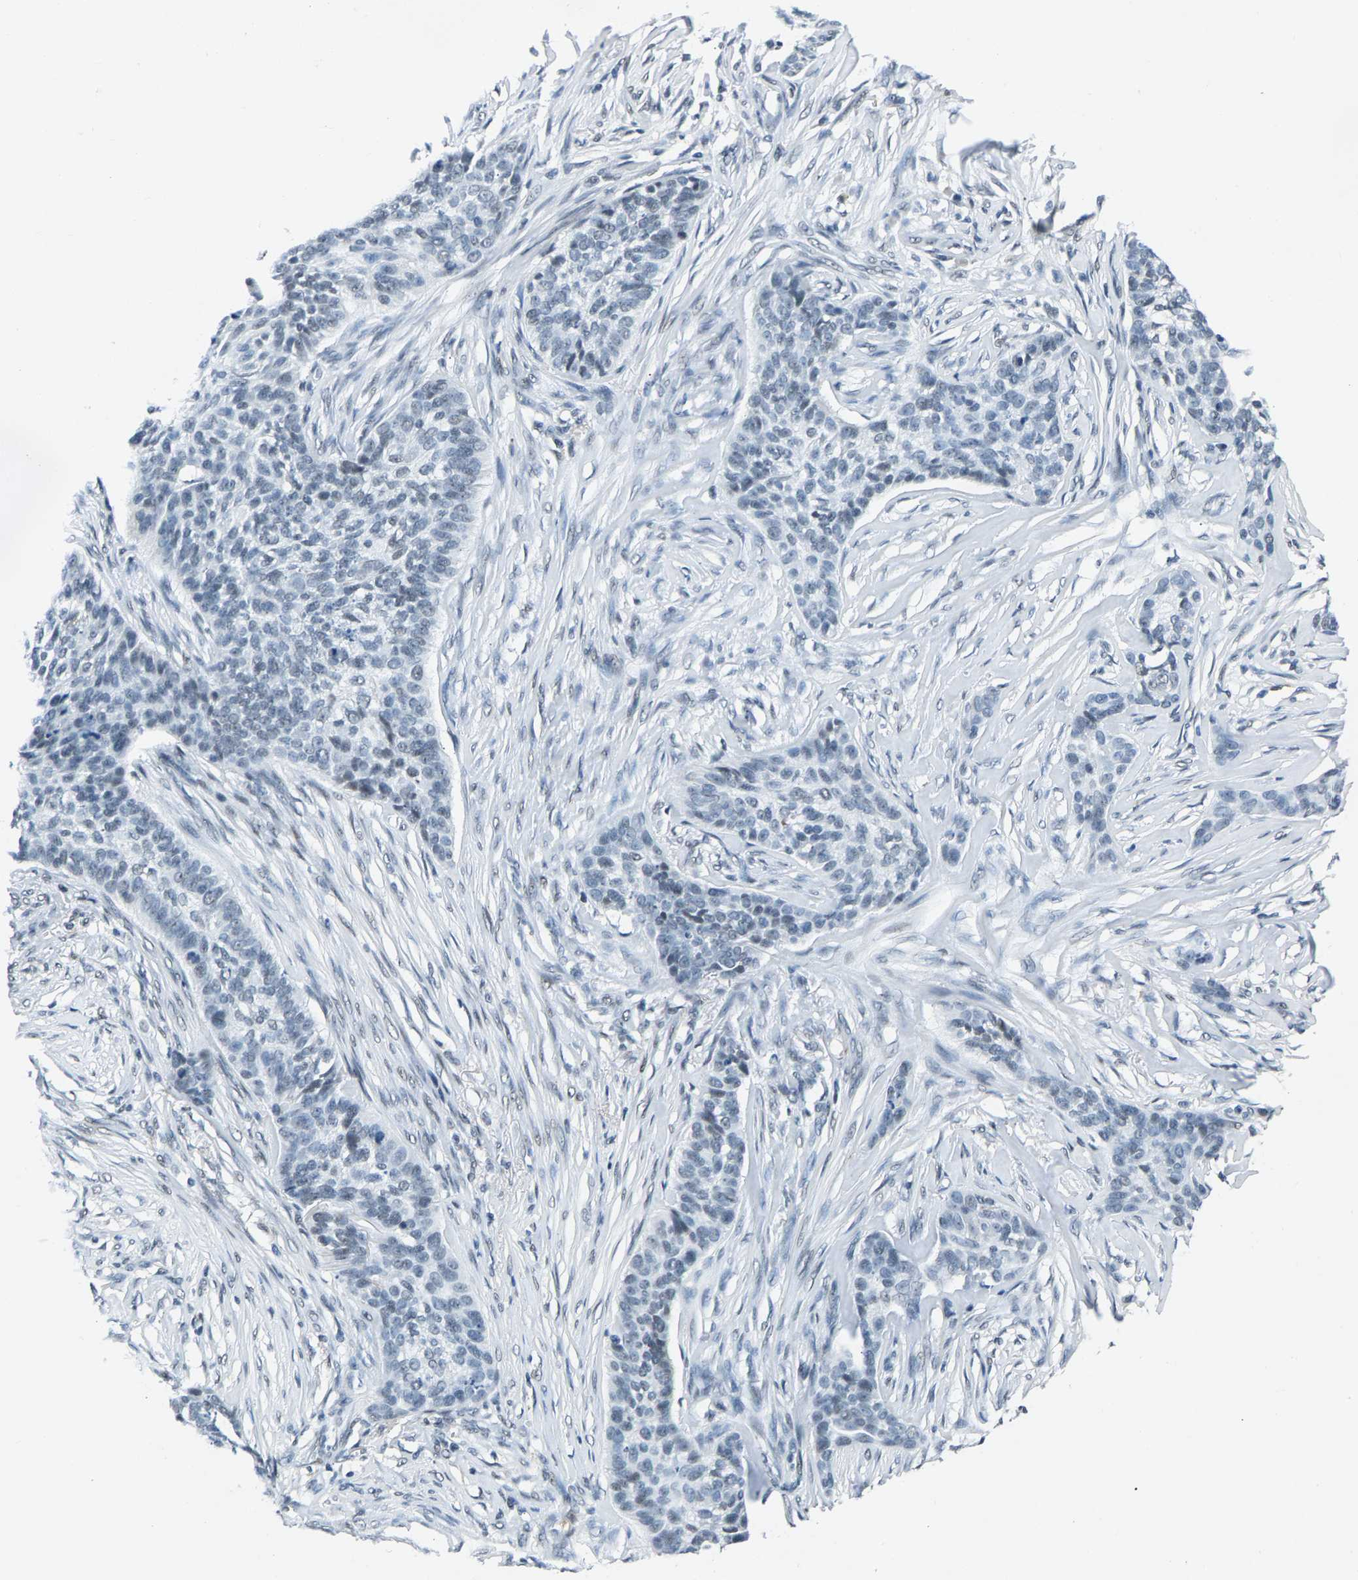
{"staining": {"intensity": "negative", "quantity": "none", "location": "none"}, "tissue": "skin cancer", "cell_type": "Tumor cells", "image_type": "cancer", "snomed": [{"axis": "morphology", "description": "Basal cell carcinoma"}, {"axis": "topography", "description": "Skin"}], "caption": "Human skin cancer stained for a protein using IHC reveals no expression in tumor cells.", "gene": "ATF2", "patient": {"sex": "male", "age": 85}}